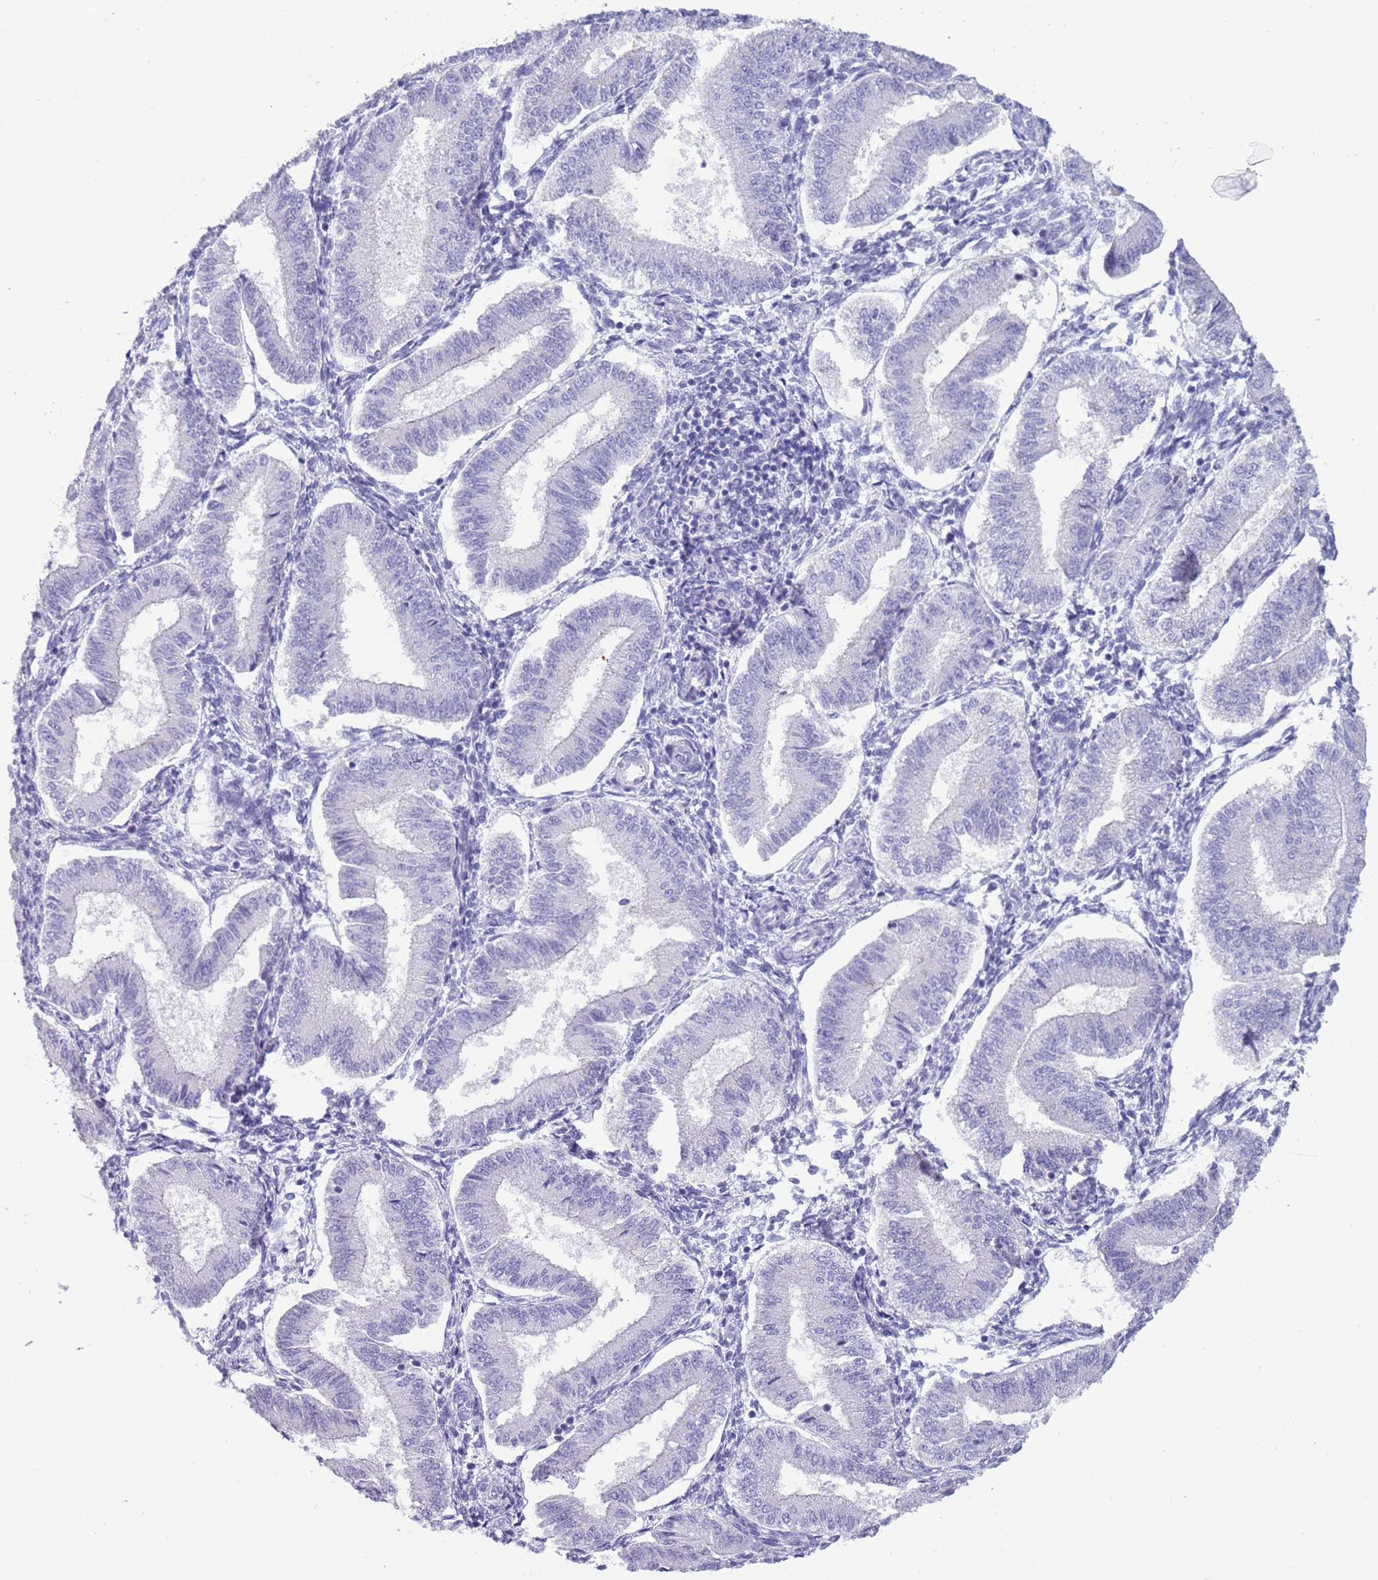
{"staining": {"intensity": "negative", "quantity": "none", "location": "none"}, "tissue": "endometrium", "cell_type": "Cells in endometrial stroma", "image_type": "normal", "snomed": [{"axis": "morphology", "description": "Normal tissue, NOS"}, {"axis": "topography", "description": "Endometrium"}], "caption": "A photomicrograph of endometrium stained for a protein demonstrates no brown staining in cells in endometrial stroma. (DAB (3,3'-diaminobenzidine) immunohistochemistry visualized using brightfield microscopy, high magnification).", "gene": "NBPF4", "patient": {"sex": "female", "age": 39}}